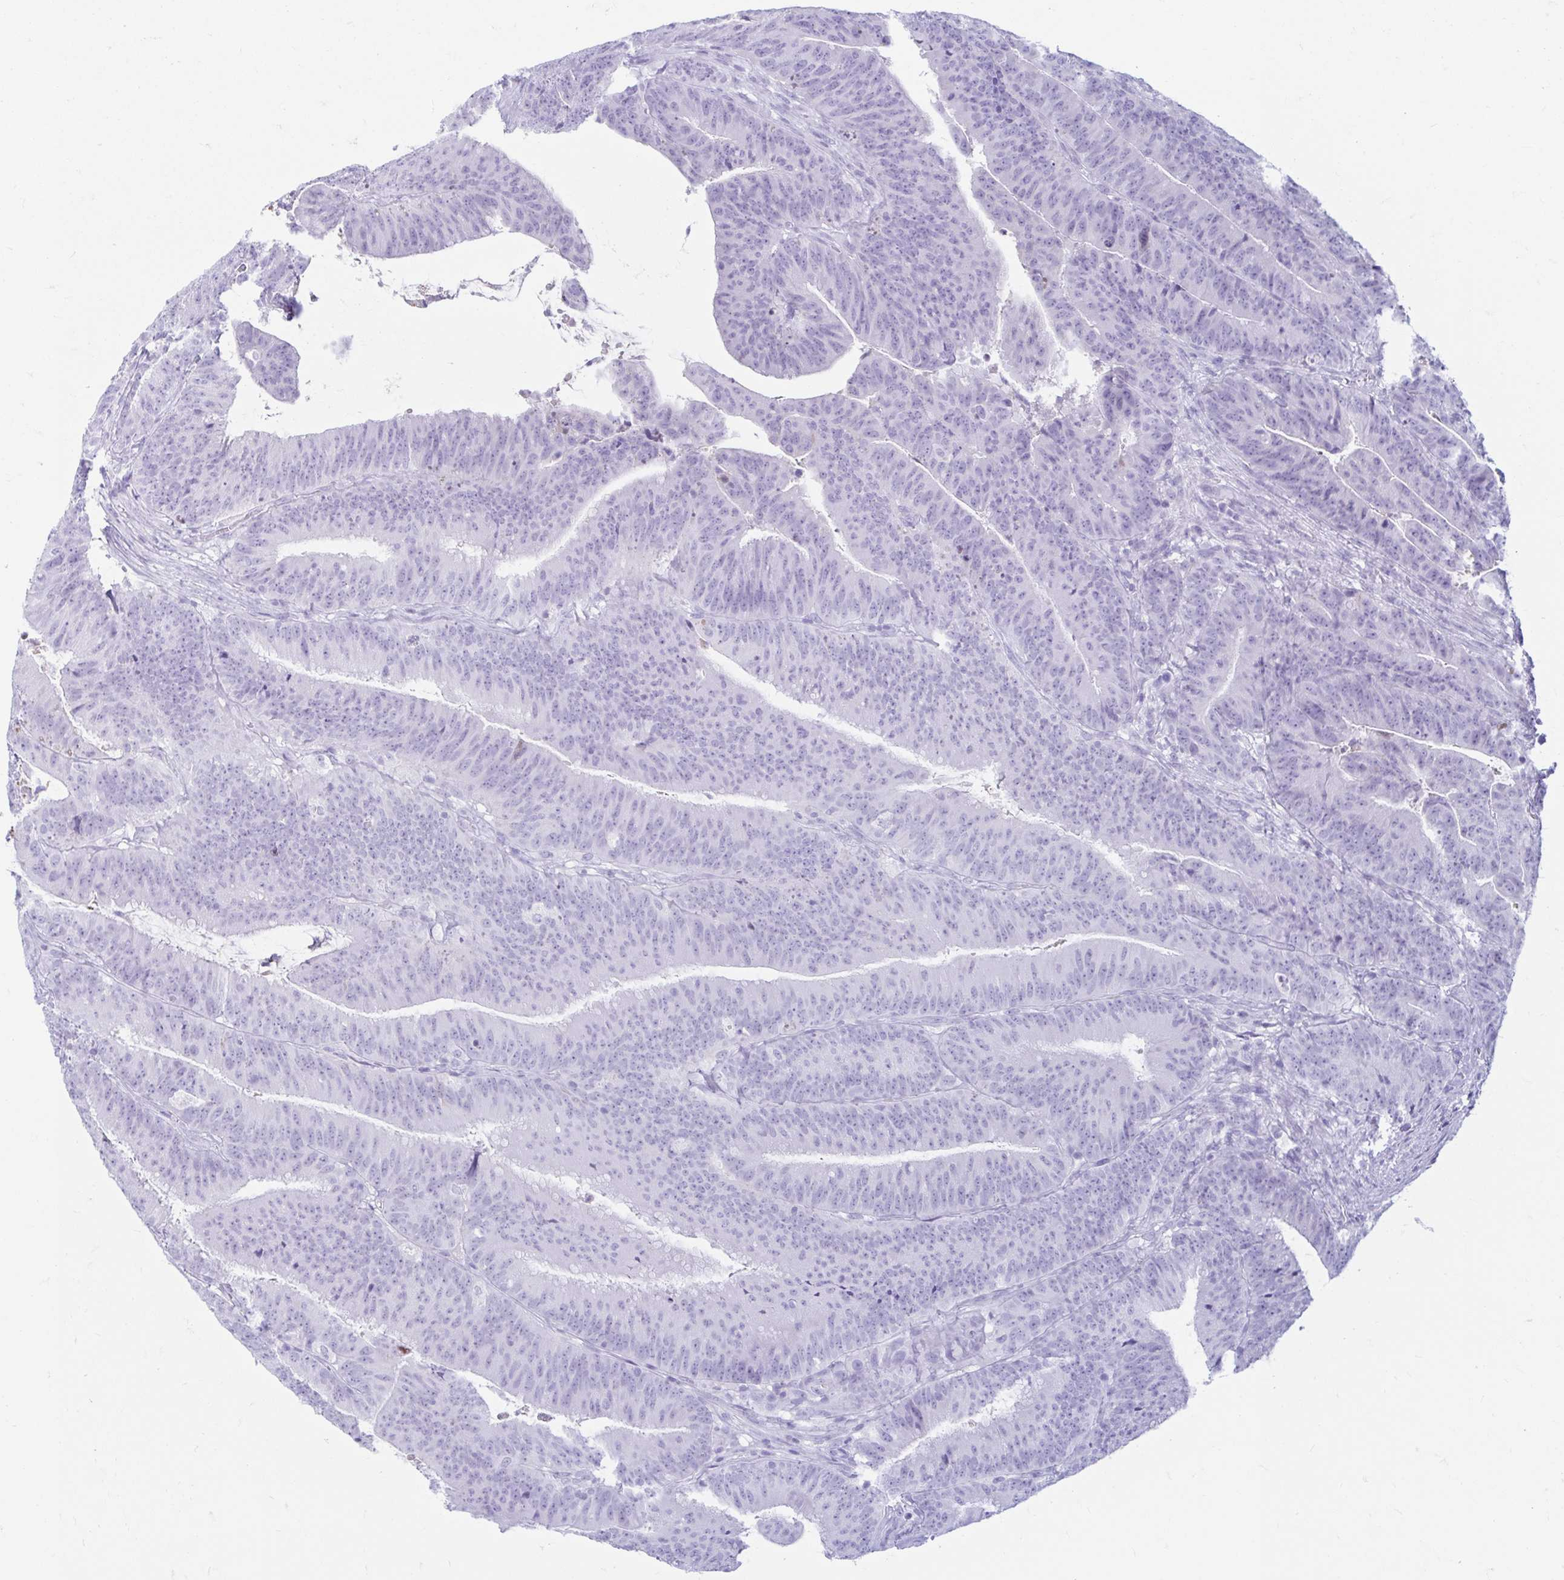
{"staining": {"intensity": "negative", "quantity": "none", "location": "none"}, "tissue": "colorectal cancer", "cell_type": "Tumor cells", "image_type": "cancer", "snomed": [{"axis": "morphology", "description": "Adenocarcinoma, NOS"}, {"axis": "topography", "description": "Colon"}], "caption": "This is an immunohistochemistry histopathology image of colorectal cancer (adenocarcinoma). There is no positivity in tumor cells.", "gene": "ERICH6", "patient": {"sex": "female", "age": 78}}